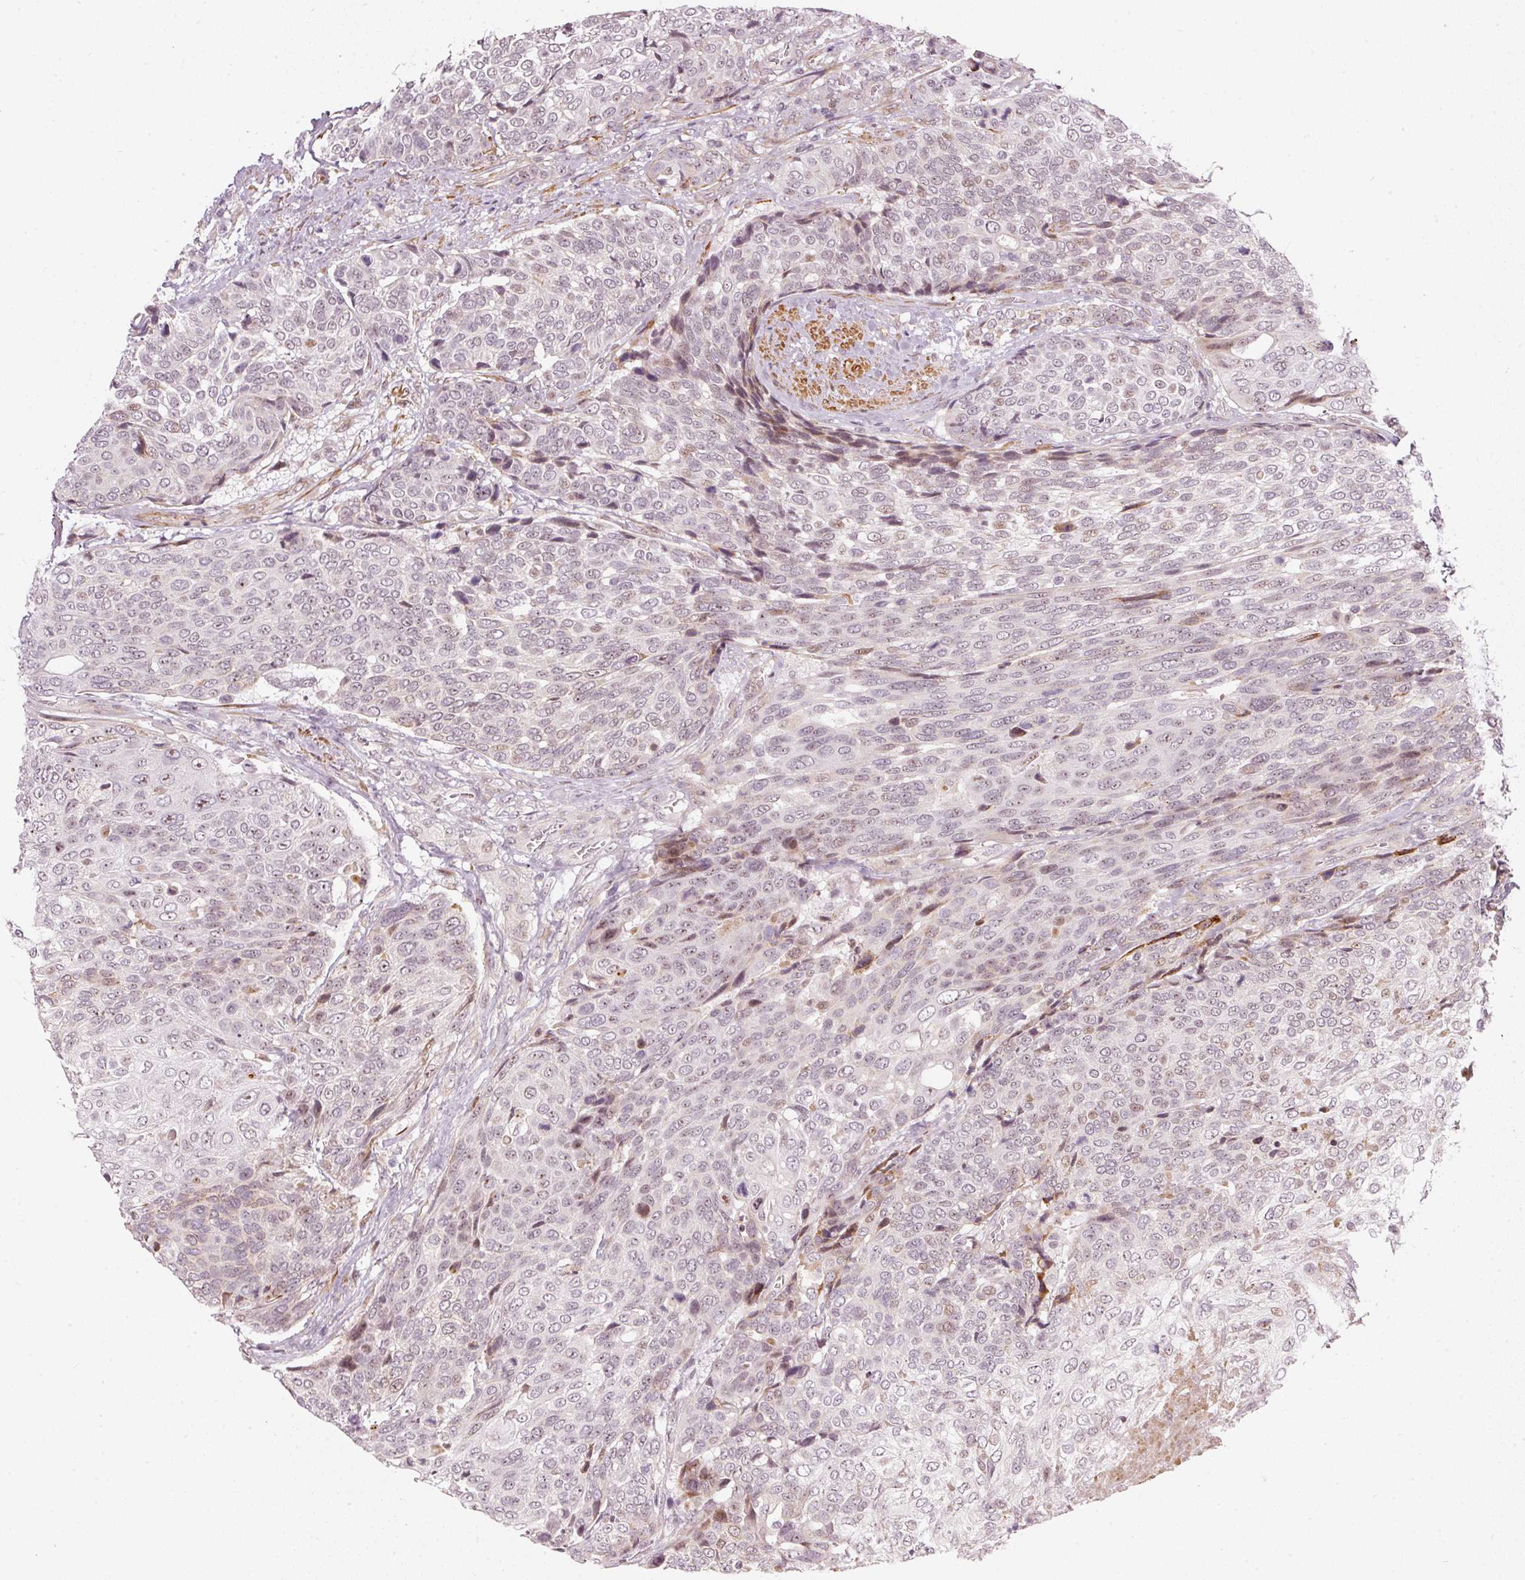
{"staining": {"intensity": "weak", "quantity": "25%-75%", "location": "nuclear"}, "tissue": "urothelial cancer", "cell_type": "Tumor cells", "image_type": "cancer", "snomed": [{"axis": "morphology", "description": "Urothelial carcinoma, High grade"}, {"axis": "topography", "description": "Urinary bladder"}], "caption": "DAB (3,3'-diaminobenzidine) immunohistochemical staining of human urothelial carcinoma (high-grade) exhibits weak nuclear protein staining in approximately 25%-75% of tumor cells. (DAB (3,3'-diaminobenzidine) IHC with brightfield microscopy, high magnification).", "gene": "MXRA8", "patient": {"sex": "female", "age": 70}}